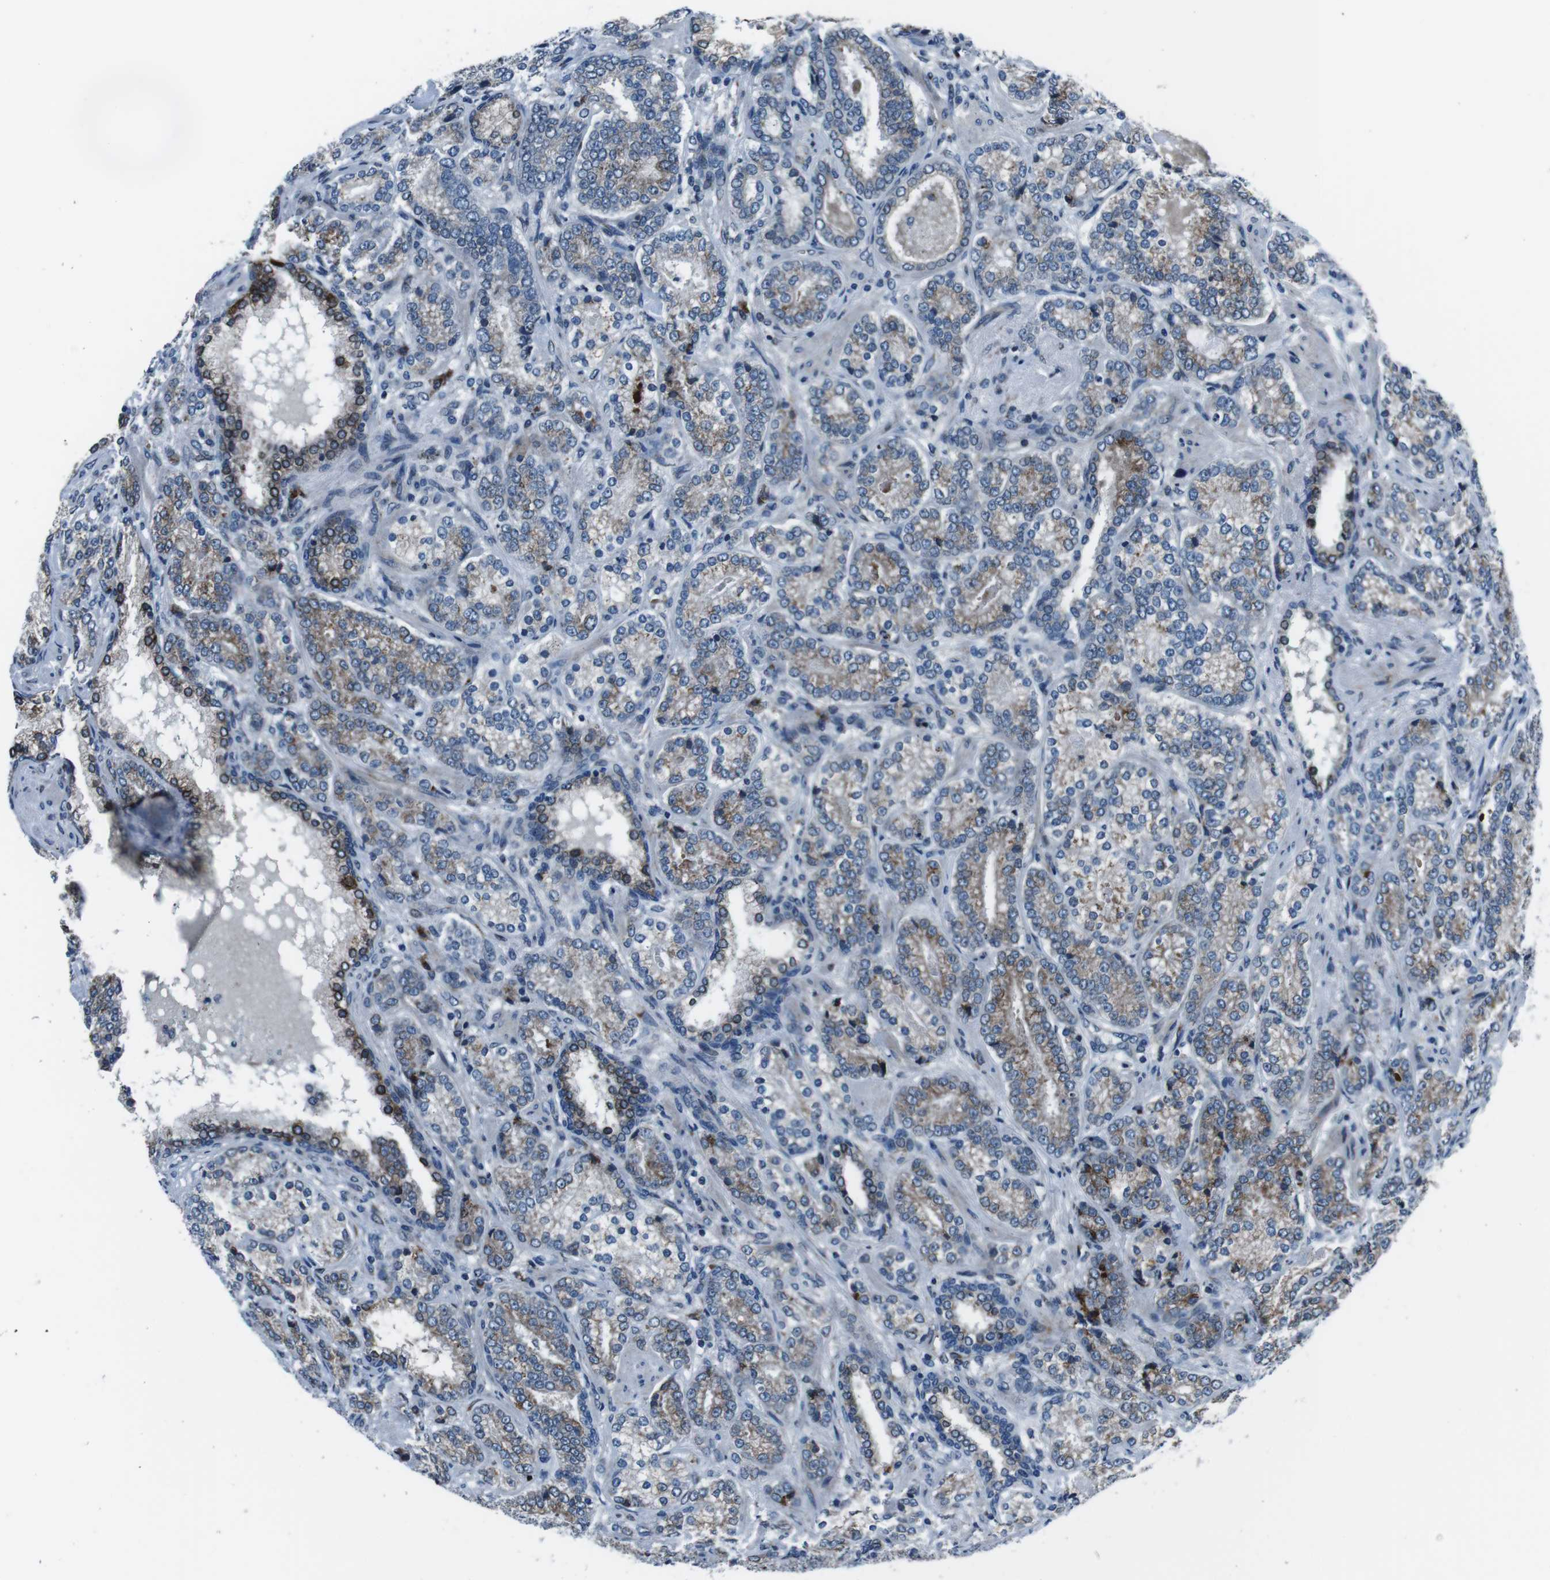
{"staining": {"intensity": "weak", "quantity": ">75%", "location": "cytoplasmic/membranous"}, "tissue": "prostate cancer", "cell_type": "Tumor cells", "image_type": "cancer", "snomed": [{"axis": "morphology", "description": "Adenocarcinoma, High grade"}, {"axis": "topography", "description": "Prostate"}], "caption": "Weak cytoplasmic/membranous expression is present in approximately >75% of tumor cells in prostate adenocarcinoma (high-grade).", "gene": "NUCB2", "patient": {"sex": "male", "age": 61}}